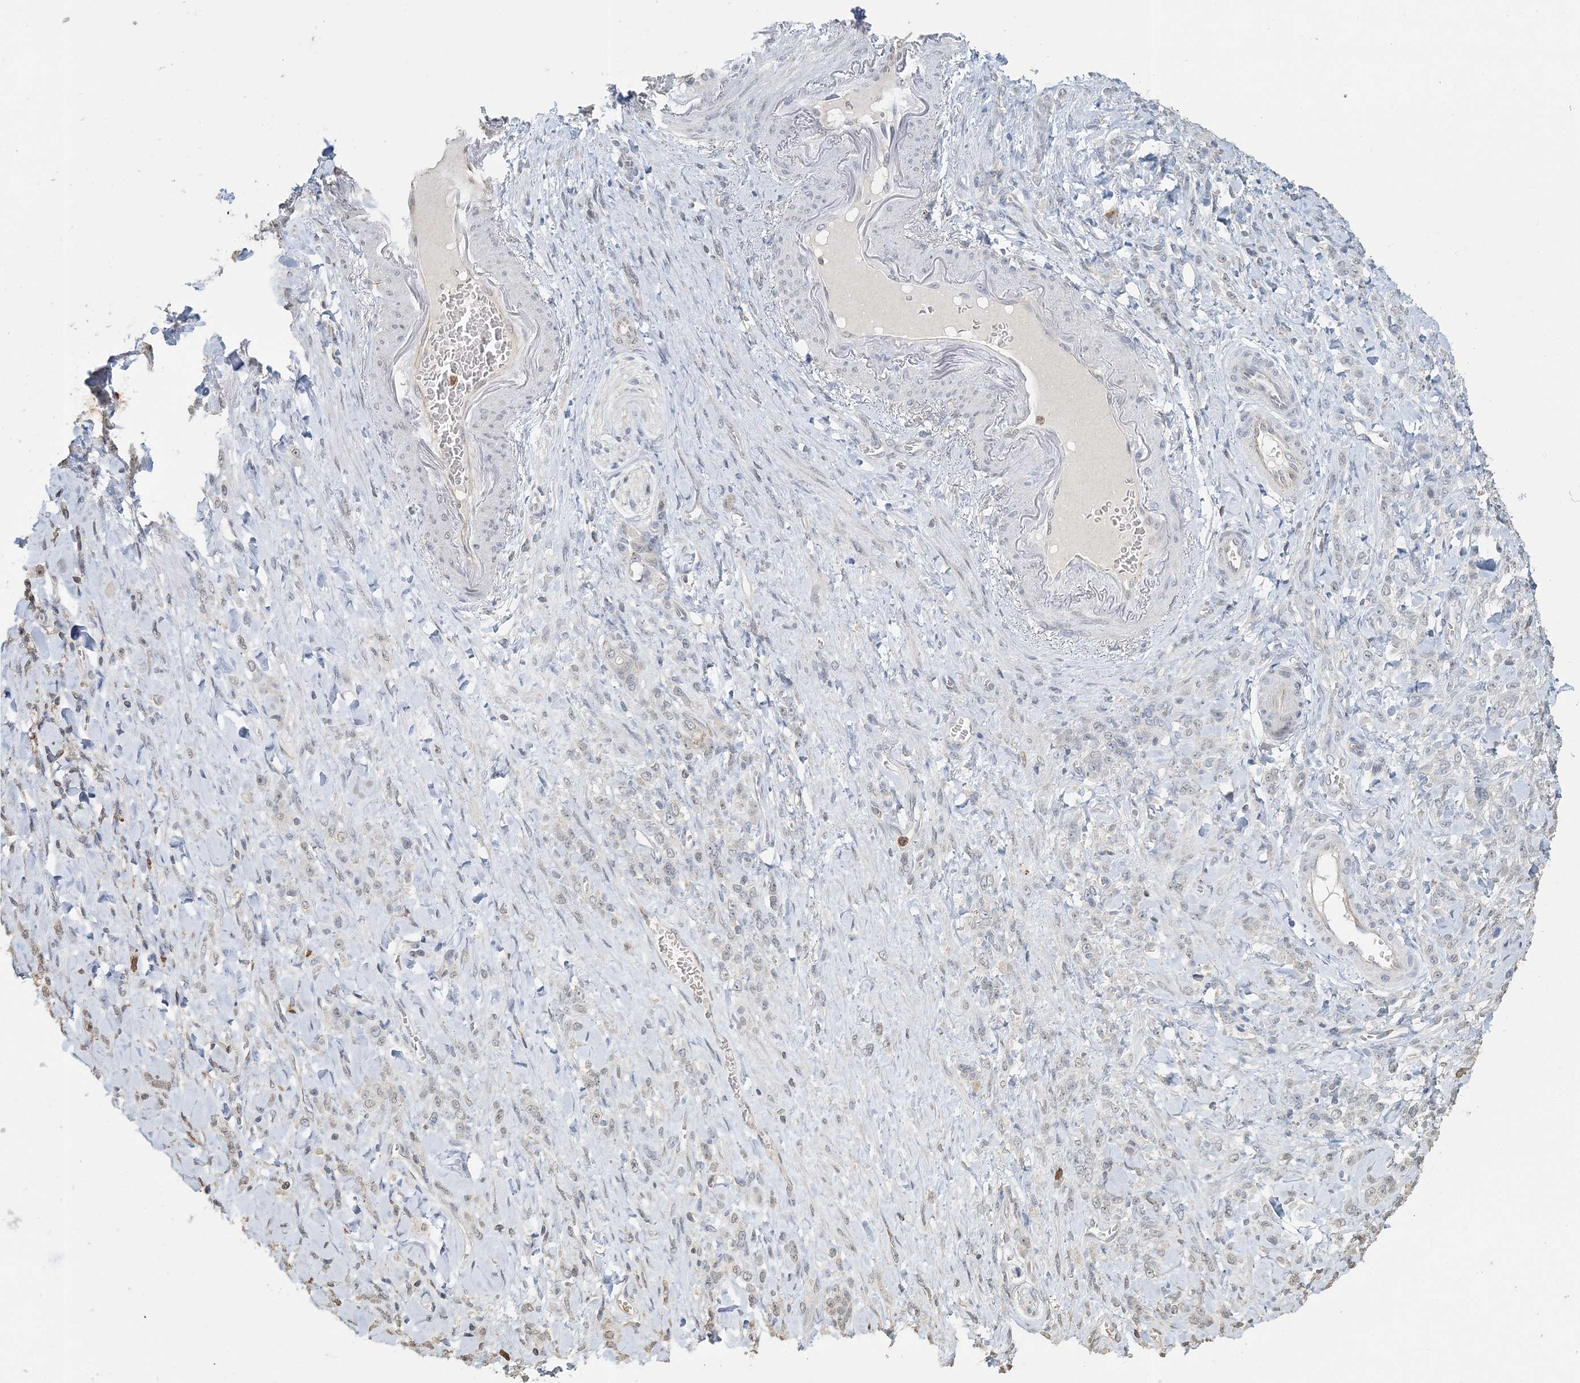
{"staining": {"intensity": "negative", "quantity": "none", "location": "none"}, "tissue": "stomach cancer", "cell_type": "Tumor cells", "image_type": "cancer", "snomed": [{"axis": "morphology", "description": "Normal tissue, NOS"}, {"axis": "morphology", "description": "Adenocarcinoma, NOS"}, {"axis": "topography", "description": "Stomach"}], "caption": "The photomicrograph displays no significant positivity in tumor cells of stomach cancer. The staining is performed using DAB (3,3'-diaminobenzidine) brown chromogen with nuclei counter-stained in using hematoxylin.", "gene": "FAM110A", "patient": {"sex": "male", "age": 82}}